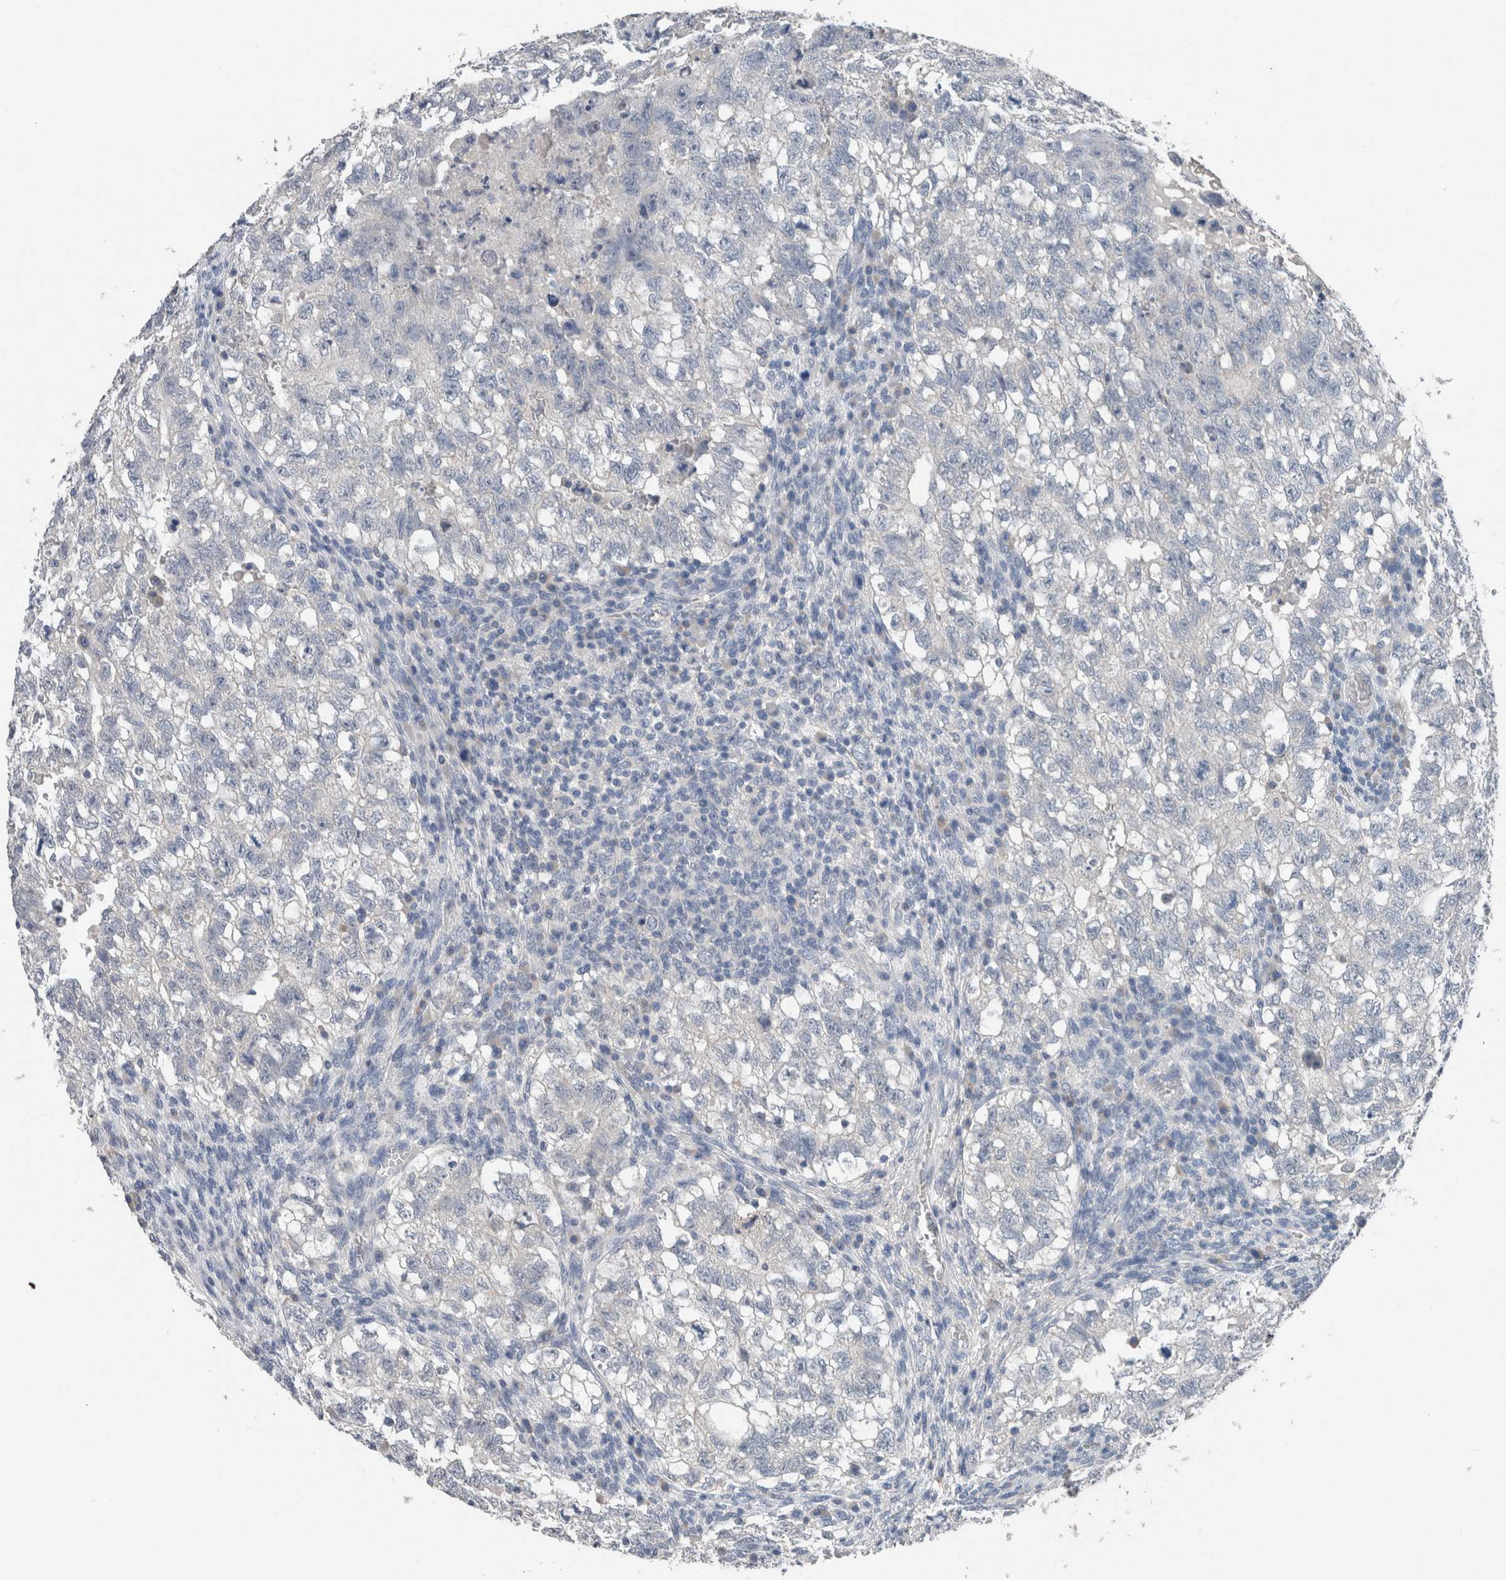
{"staining": {"intensity": "negative", "quantity": "none", "location": "none"}, "tissue": "testis cancer", "cell_type": "Tumor cells", "image_type": "cancer", "snomed": [{"axis": "morphology", "description": "Seminoma, NOS"}, {"axis": "morphology", "description": "Carcinoma, Embryonal, NOS"}, {"axis": "topography", "description": "Testis"}], "caption": "IHC of human testis cancer displays no positivity in tumor cells. The staining was performed using DAB to visualize the protein expression in brown, while the nuclei were stained in blue with hematoxylin (Magnification: 20x).", "gene": "CRNN", "patient": {"sex": "male", "age": 38}}